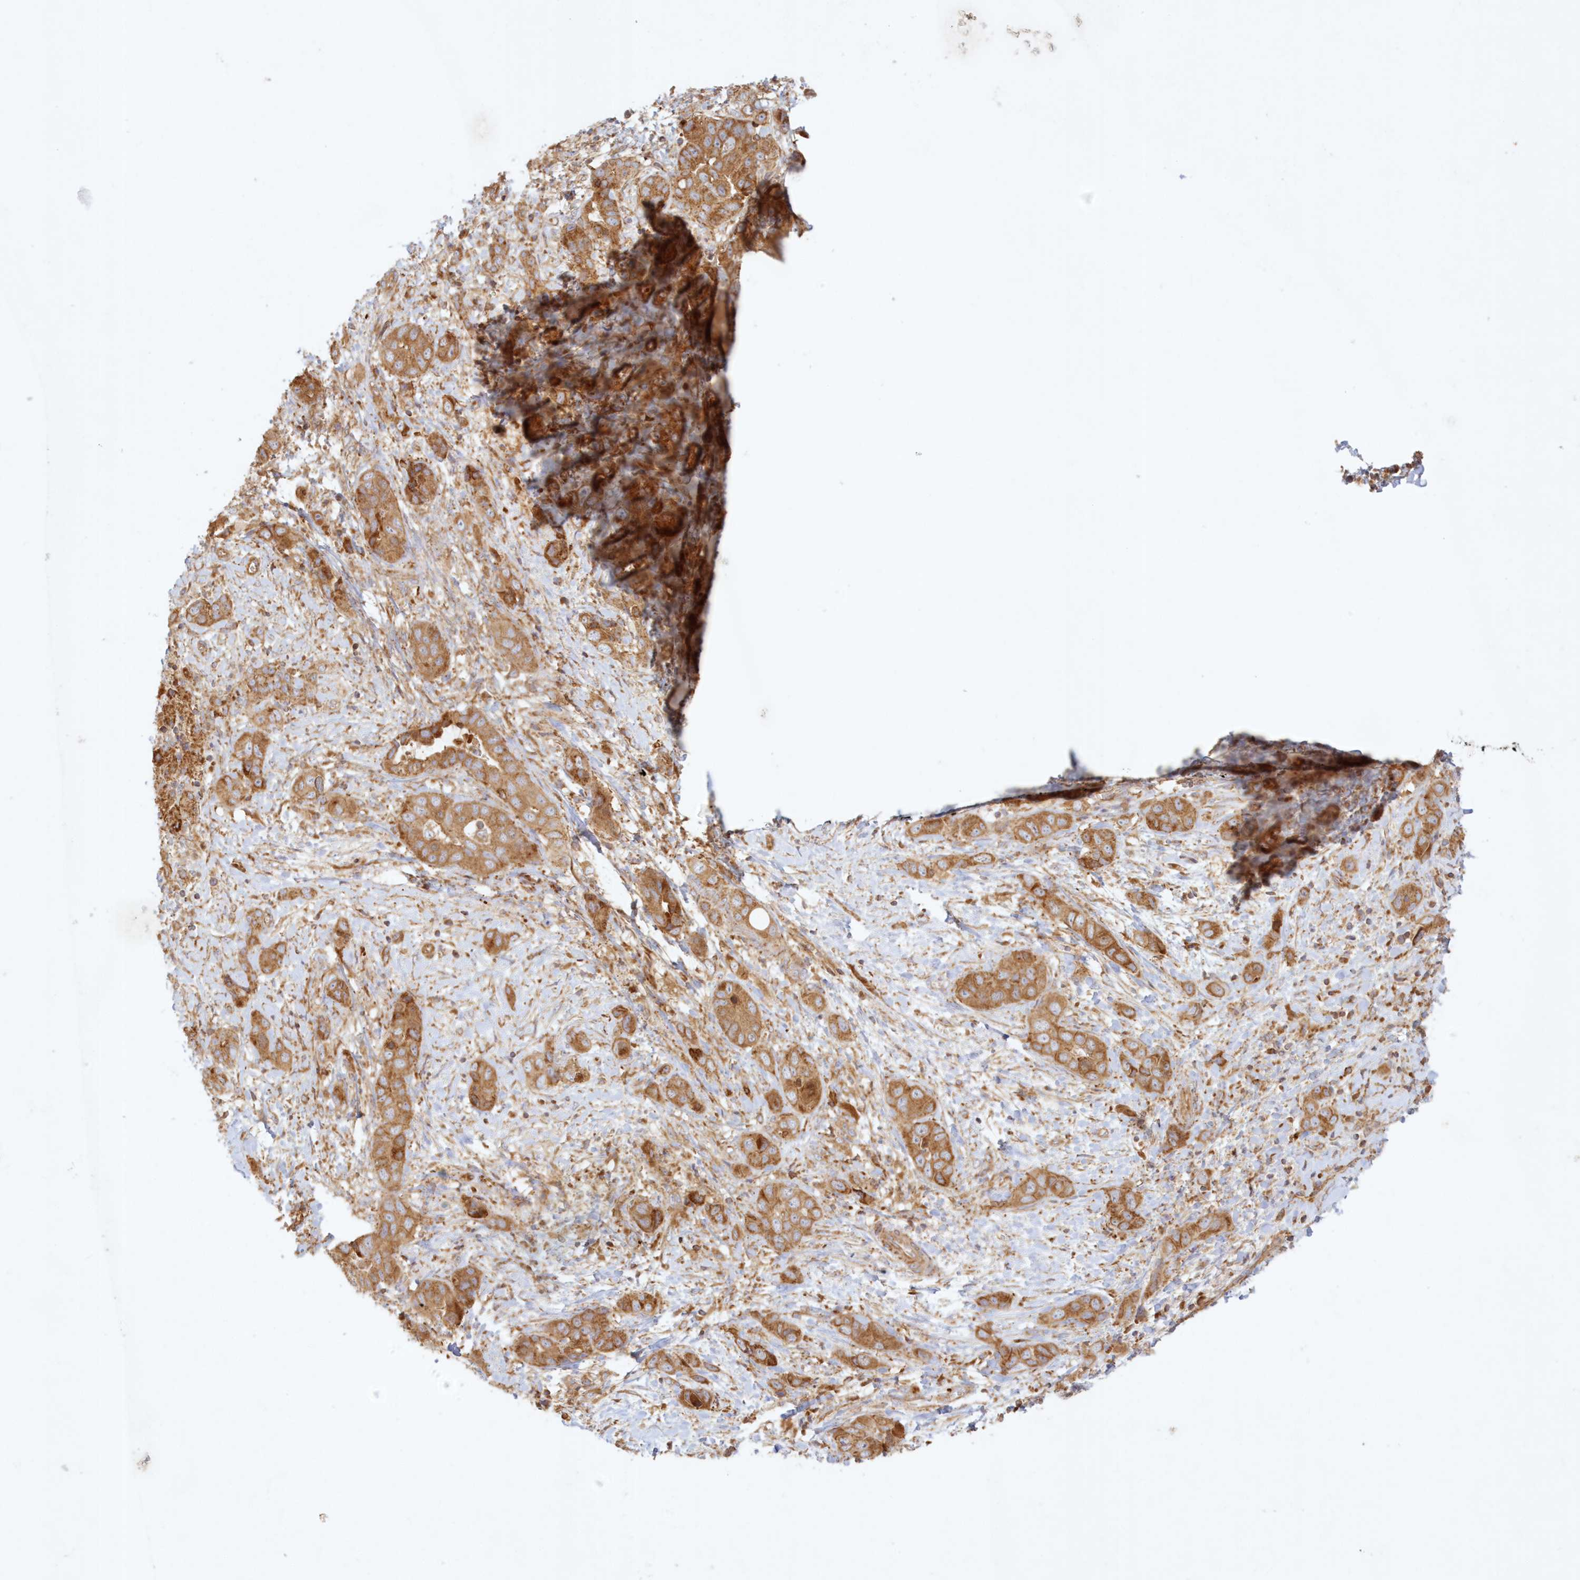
{"staining": {"intensity": "moderate", "quantity": ">75%", "location": "cytoplasmic/membranous"}, "tissue": "liver cancer", "cell_type": "Tumor cells", "image_type": "cancer", "snomed": [{"axis": "morphology", "description": "Cholangiocarcinoma"}, {"axis": "topography", "description": "Liver"}], "caption": "Liver cholangiocarcinoma stained with DAB (3,3'-diaminobenzidine) immunohistochemistry (IHC) shows medium levels of moderate cytoplasmic/membranous positivity in approximately >75% of tumor cells.", "gene": "KIAA0232", "patient": {"sex": "female", "age": 52}}